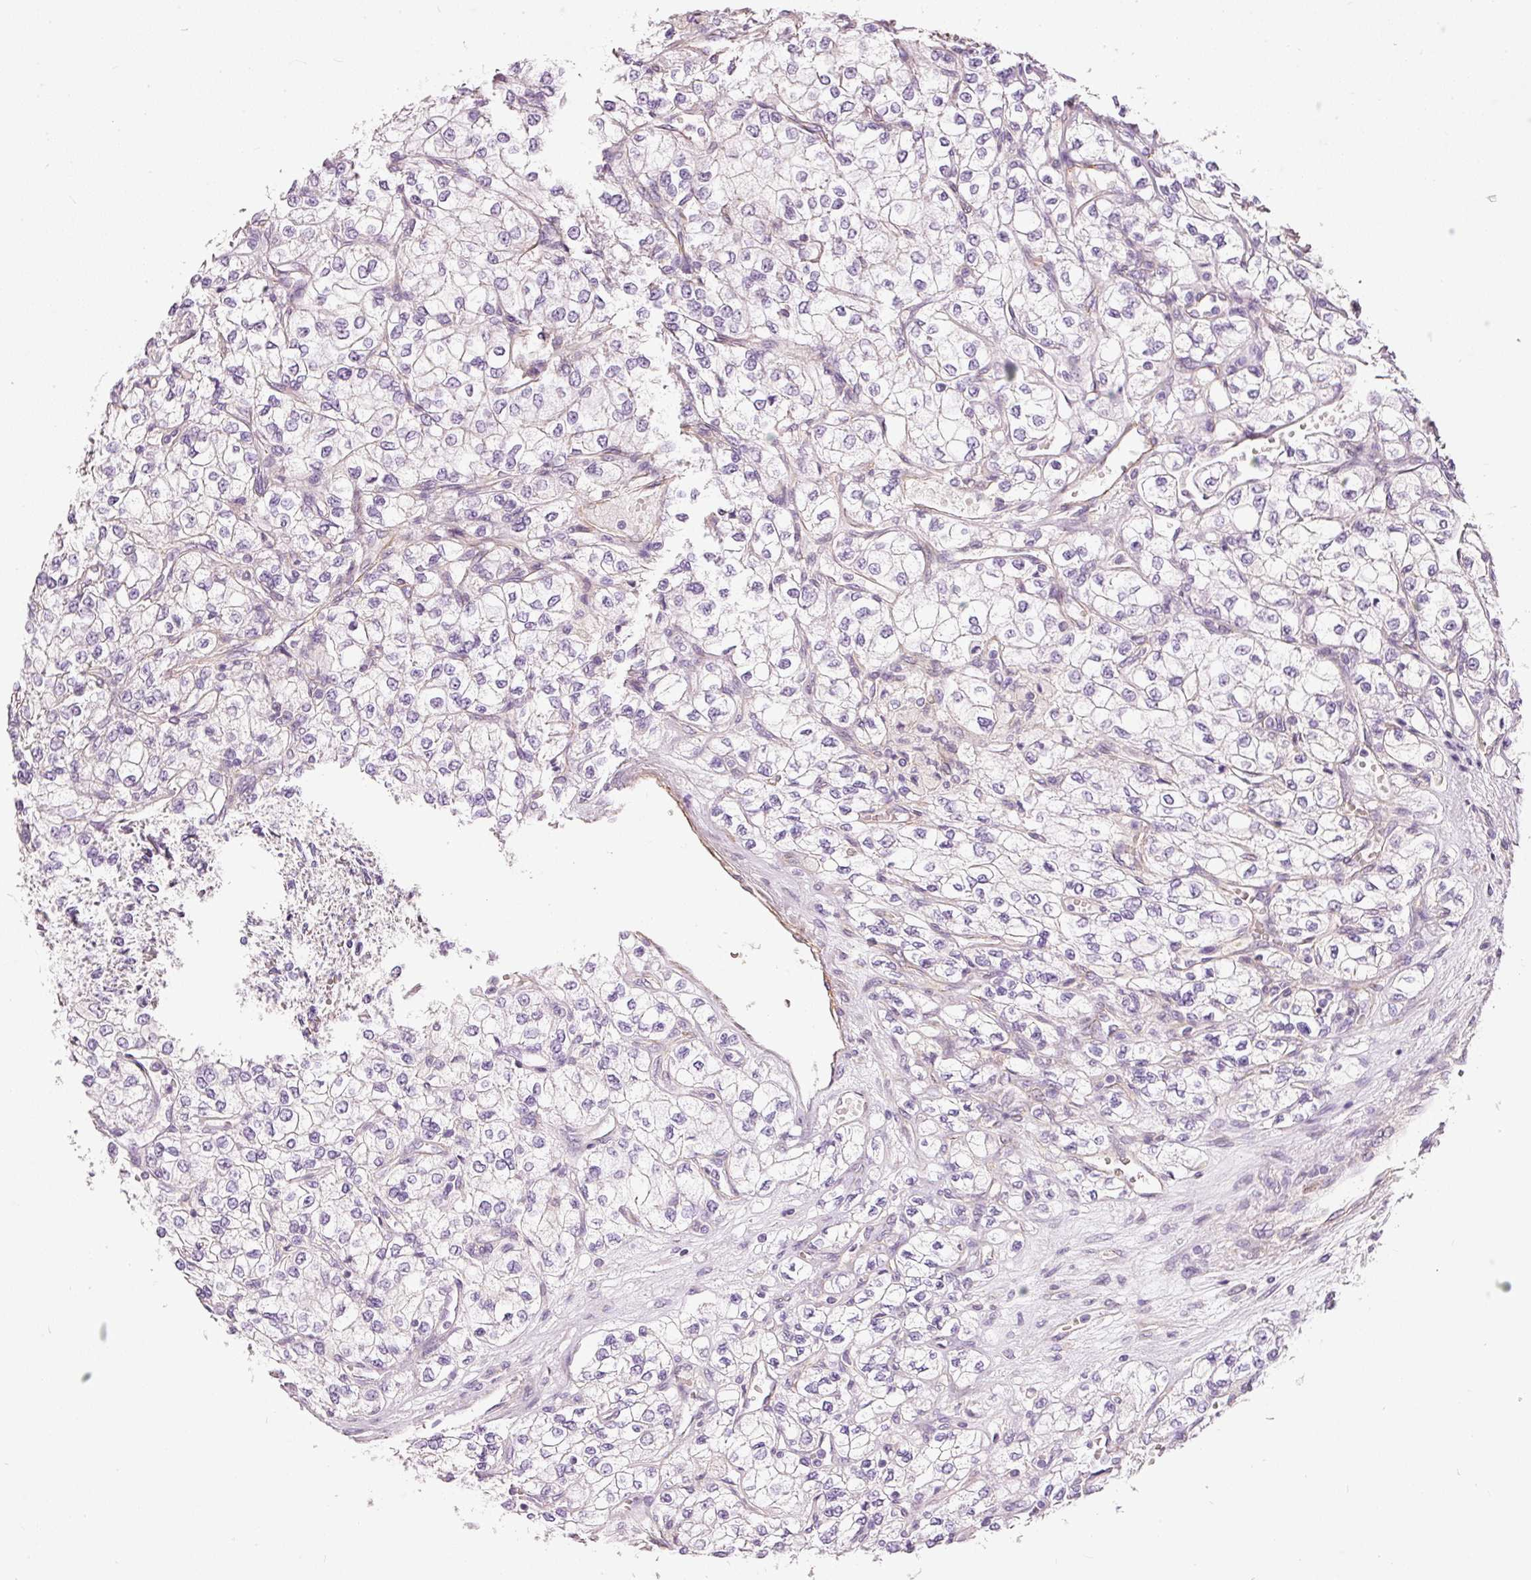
{"staining": {"intensity": "negative", "quantity": "none", "location": "none"}, "tissue": "renal cancer", "cell_type": "Tumor cells", "image_type": "cancer", "snomed": [{"axis": "morphology", "description": "Adenocarcinoma, NOS"}, {"axis": "topography", "description": "Kidney"}], "caption": "Human renal adenocarcinoma stained for a protein using IHC displays no positivity in tumor cells.", "gene": "OSR2", "patient": {"sex": "male", "age": 80}}